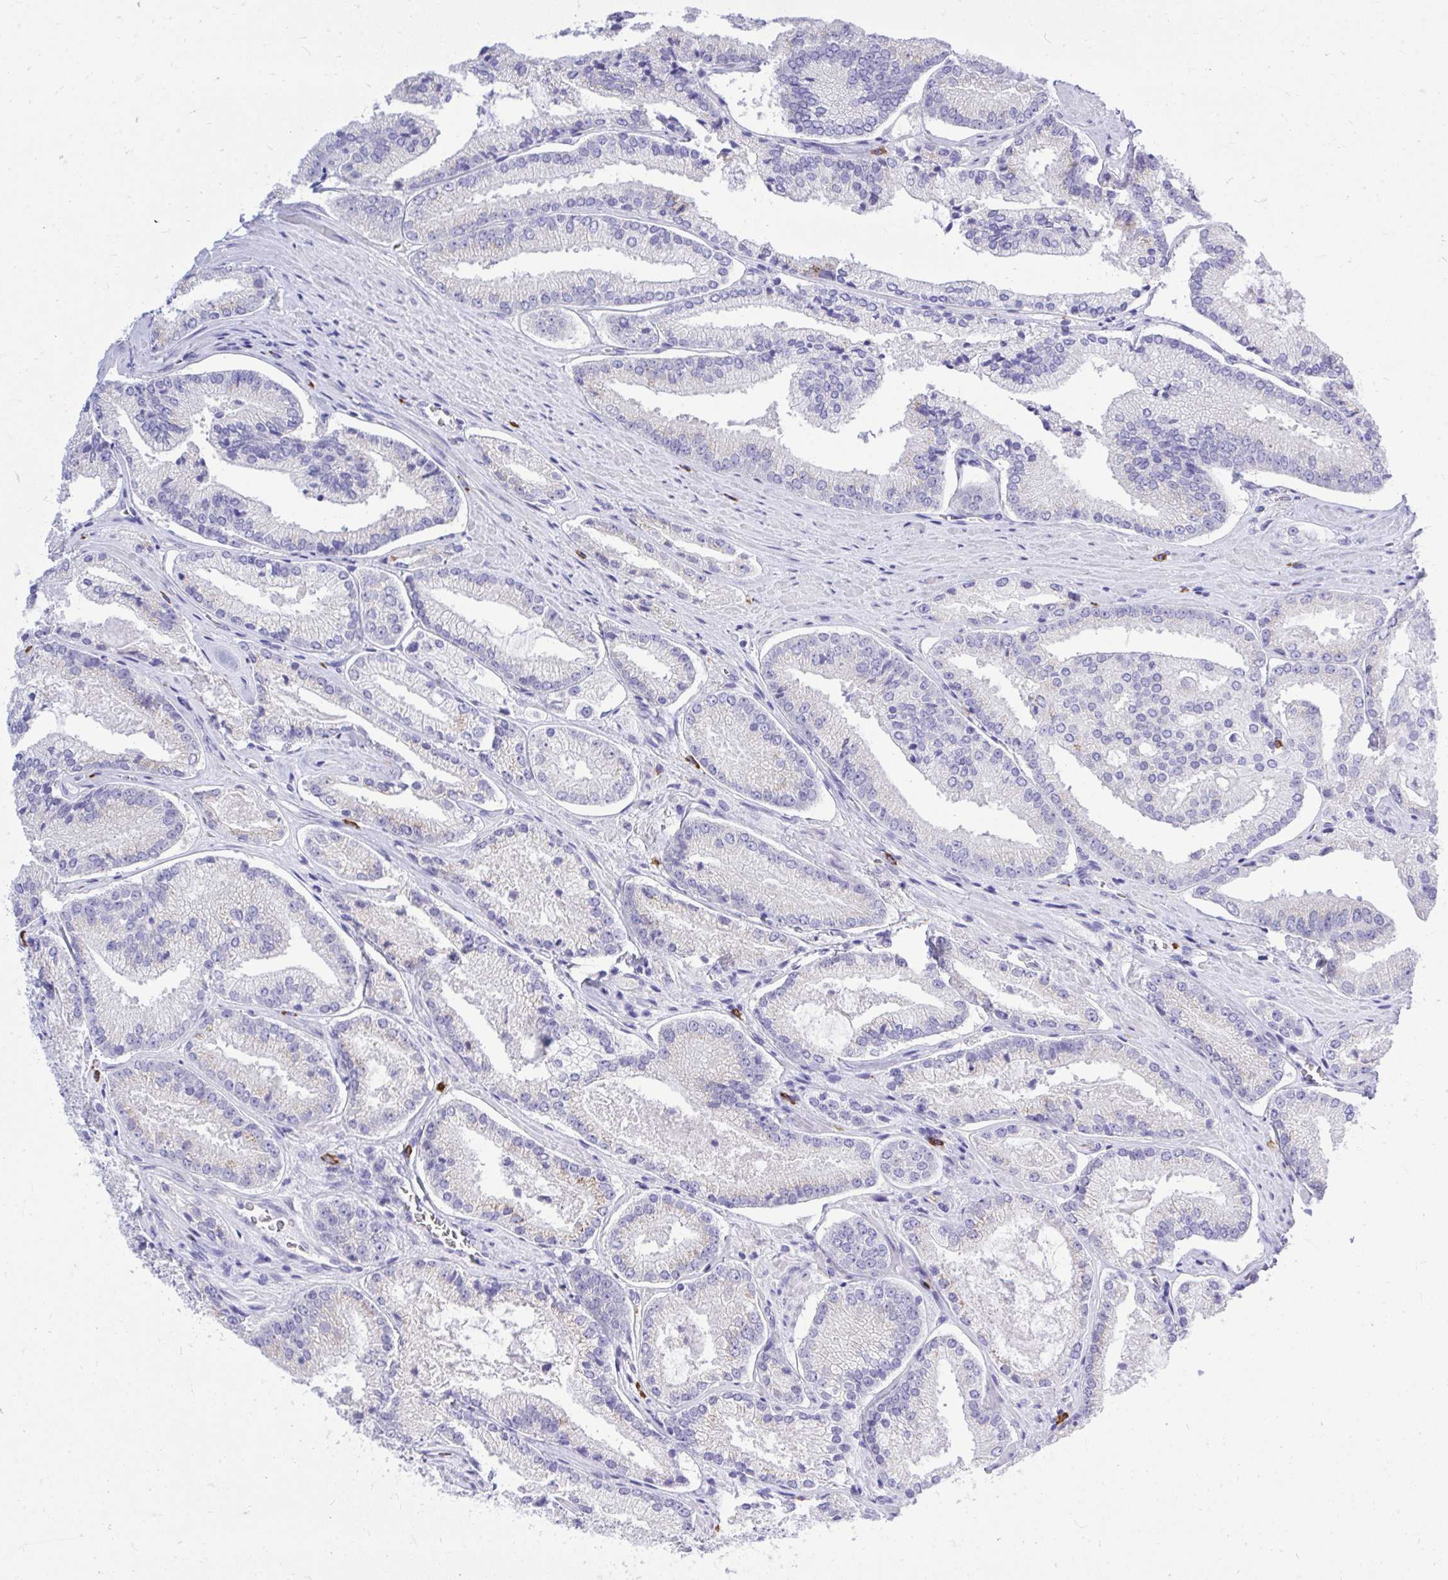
{"staining": {"intensity": "negative", "quantity": "none", "location": "none"}, "tissue": "prostate cancer", "cell_type": "Tumor cells", "image_type": "cancer", "snomed": [{"axis": "morphology", "description": "Adenocarcinoma, High grade"}, {"axis": "topography", "description": "Prostate"}], "caption": "Immunohistochemical staining of prostate adenocarcinoma (high-grade) displays no significant positivity in tumor cells.", "gene": "PSD", "patient": {"sex": "male", "age": 73}}